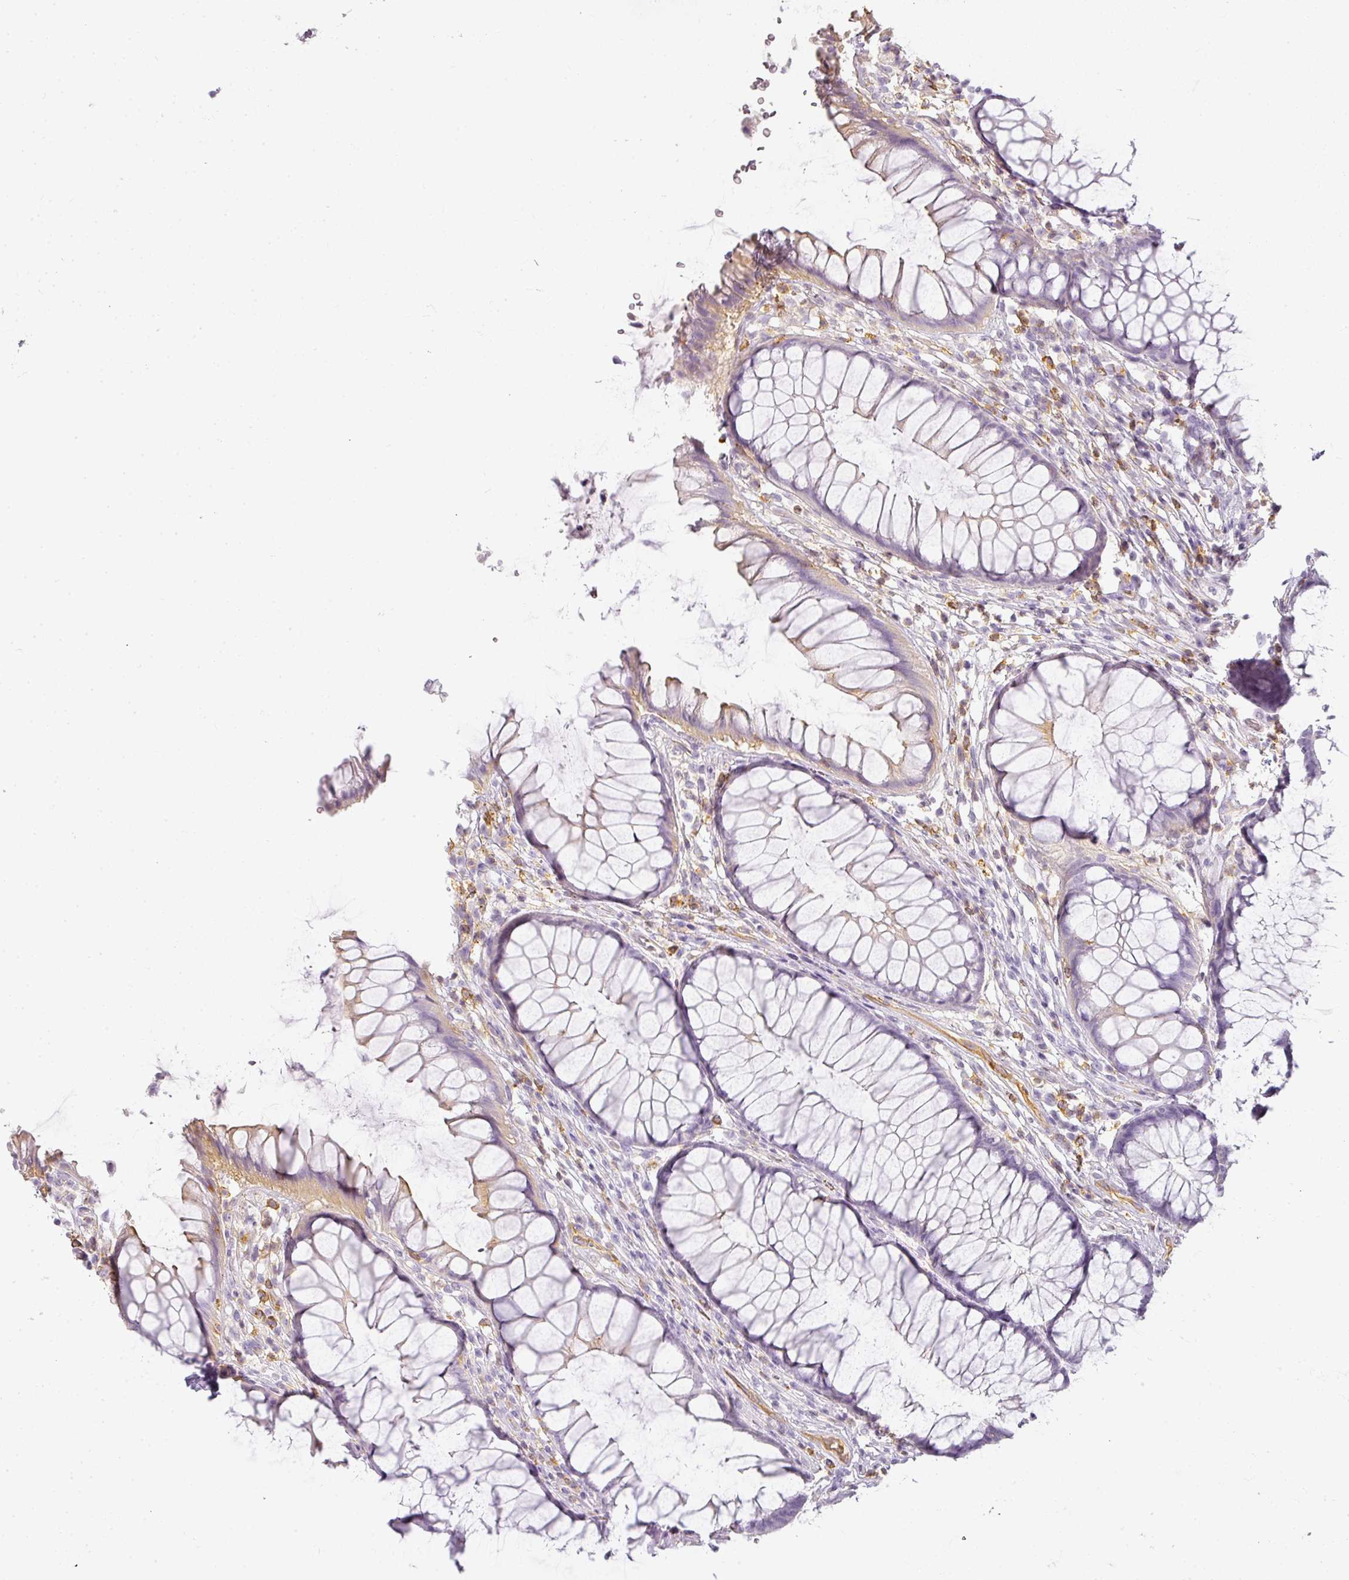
{"staining": {"intensity": "moderate", "quantity": "<25%", "location": "cytoplasmic/membranous"}, "tissue": "rectum", "cell_type": "Glandular cells", "image_type": "normal", "snomed": [{"axis": "morphology", "description": "Normal tissue, NOS"}, {"axis": "topography", "description": "Smooth muscle"}, {"axis": "topography", "description": "Rectum"}], "caption": "Protein analysis of normal rectum shows moderate cytoplasmic/membranous staining in approximately <25% of glandular cells. The protein is stained brown, and the nuclei are stained in blue (DAB IHC with brightfield microscopy, high magnification).", "gene": "TMEM42", "patient": {"sex": "male", "age": 53}}